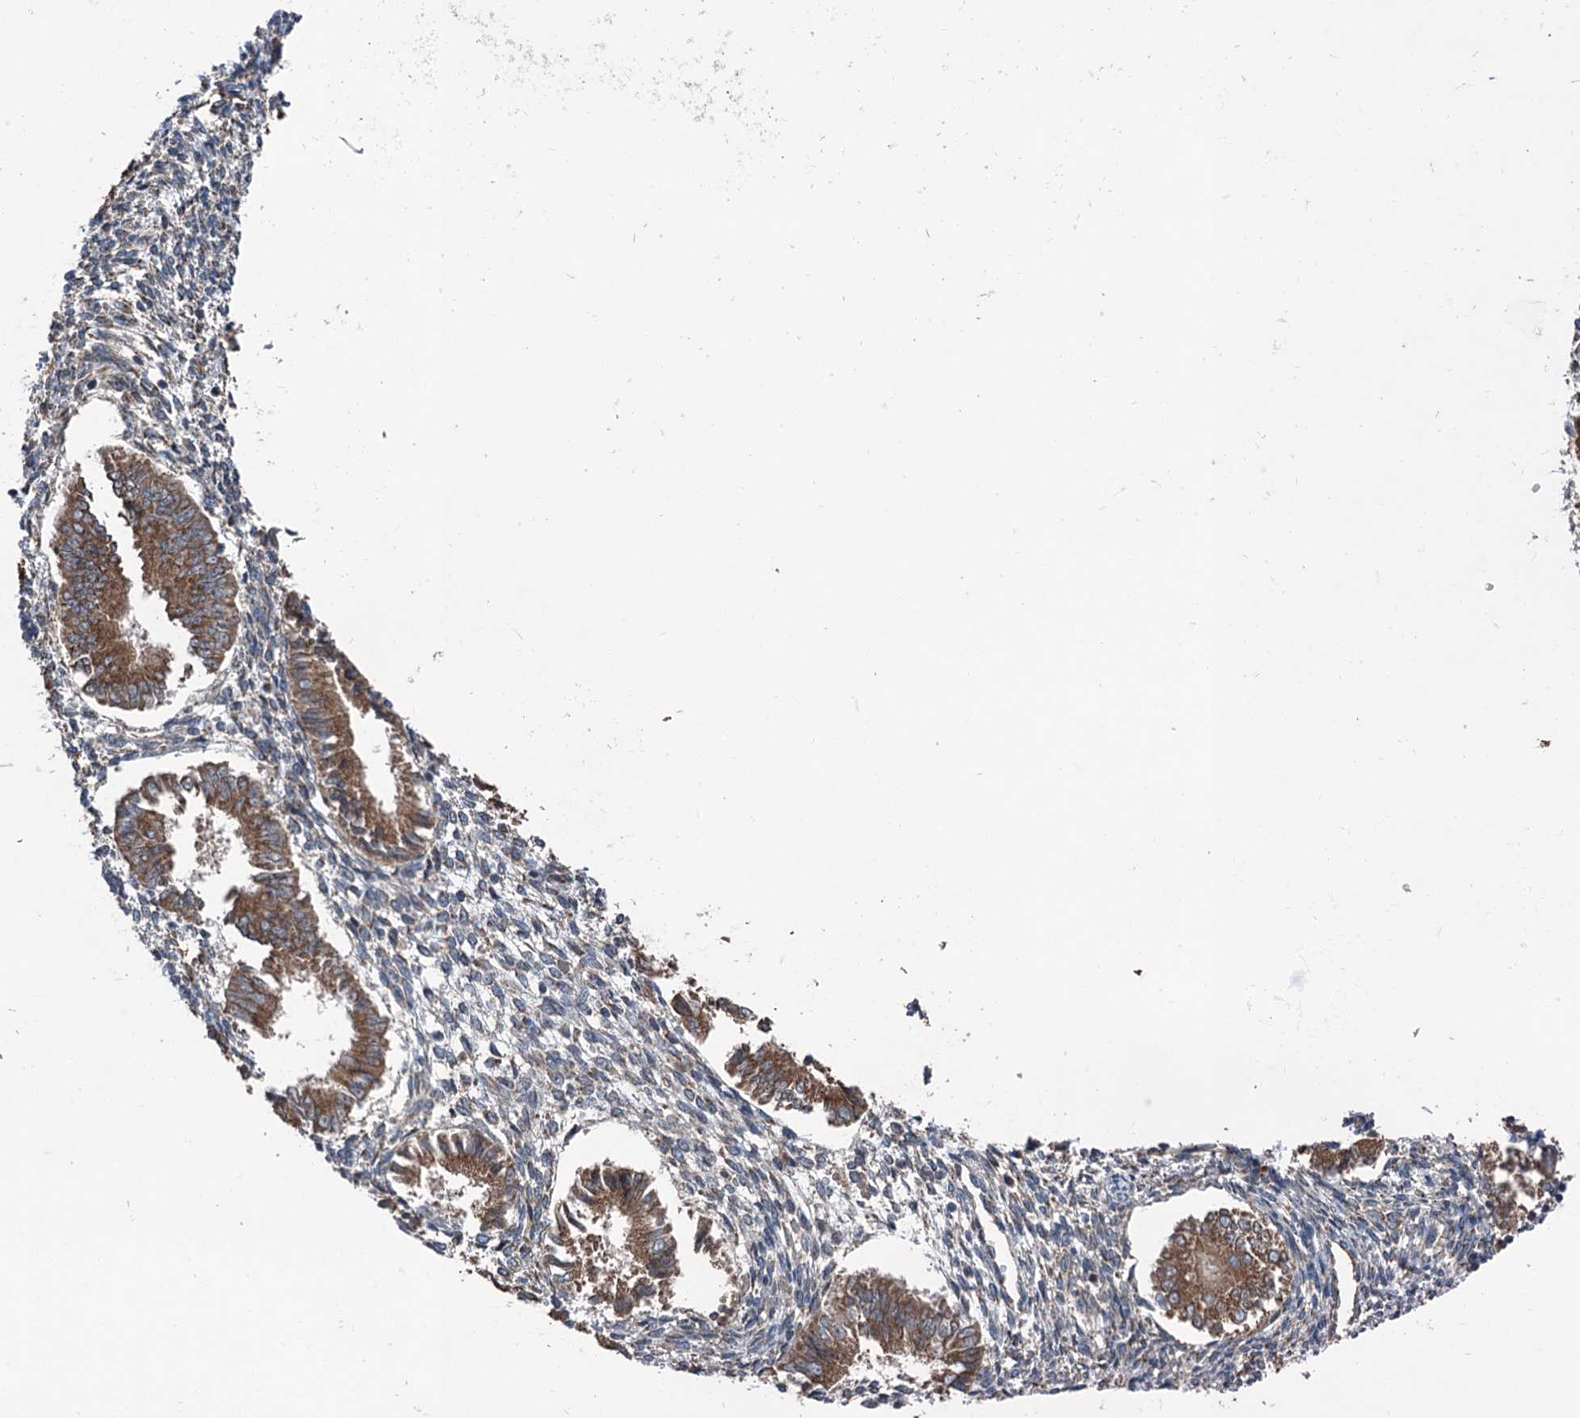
{"staining": {"intensity": "moderate", "quantity": "25%-75%", "location": "cytoplasmic/membranous"}, "tissue": "endometrium", "cell_type": "Cells in endometrial stroma", "image_type": "normal", "snomed": [{"axis": "morphology", "description": "Normal tissue, NOS"}, {"axis": "topography", "description": "Uterus"}, {"axis": "topography", "description": "Endometrium"}], "caption": "Cells in endometrial stroma reveal moderate cytoplasmic/membranous expression in approximately 25%-75% of cells in benign endometrium.", "gene": "CALCOCO1", "patient": {"sex": "female", "age": 48}}